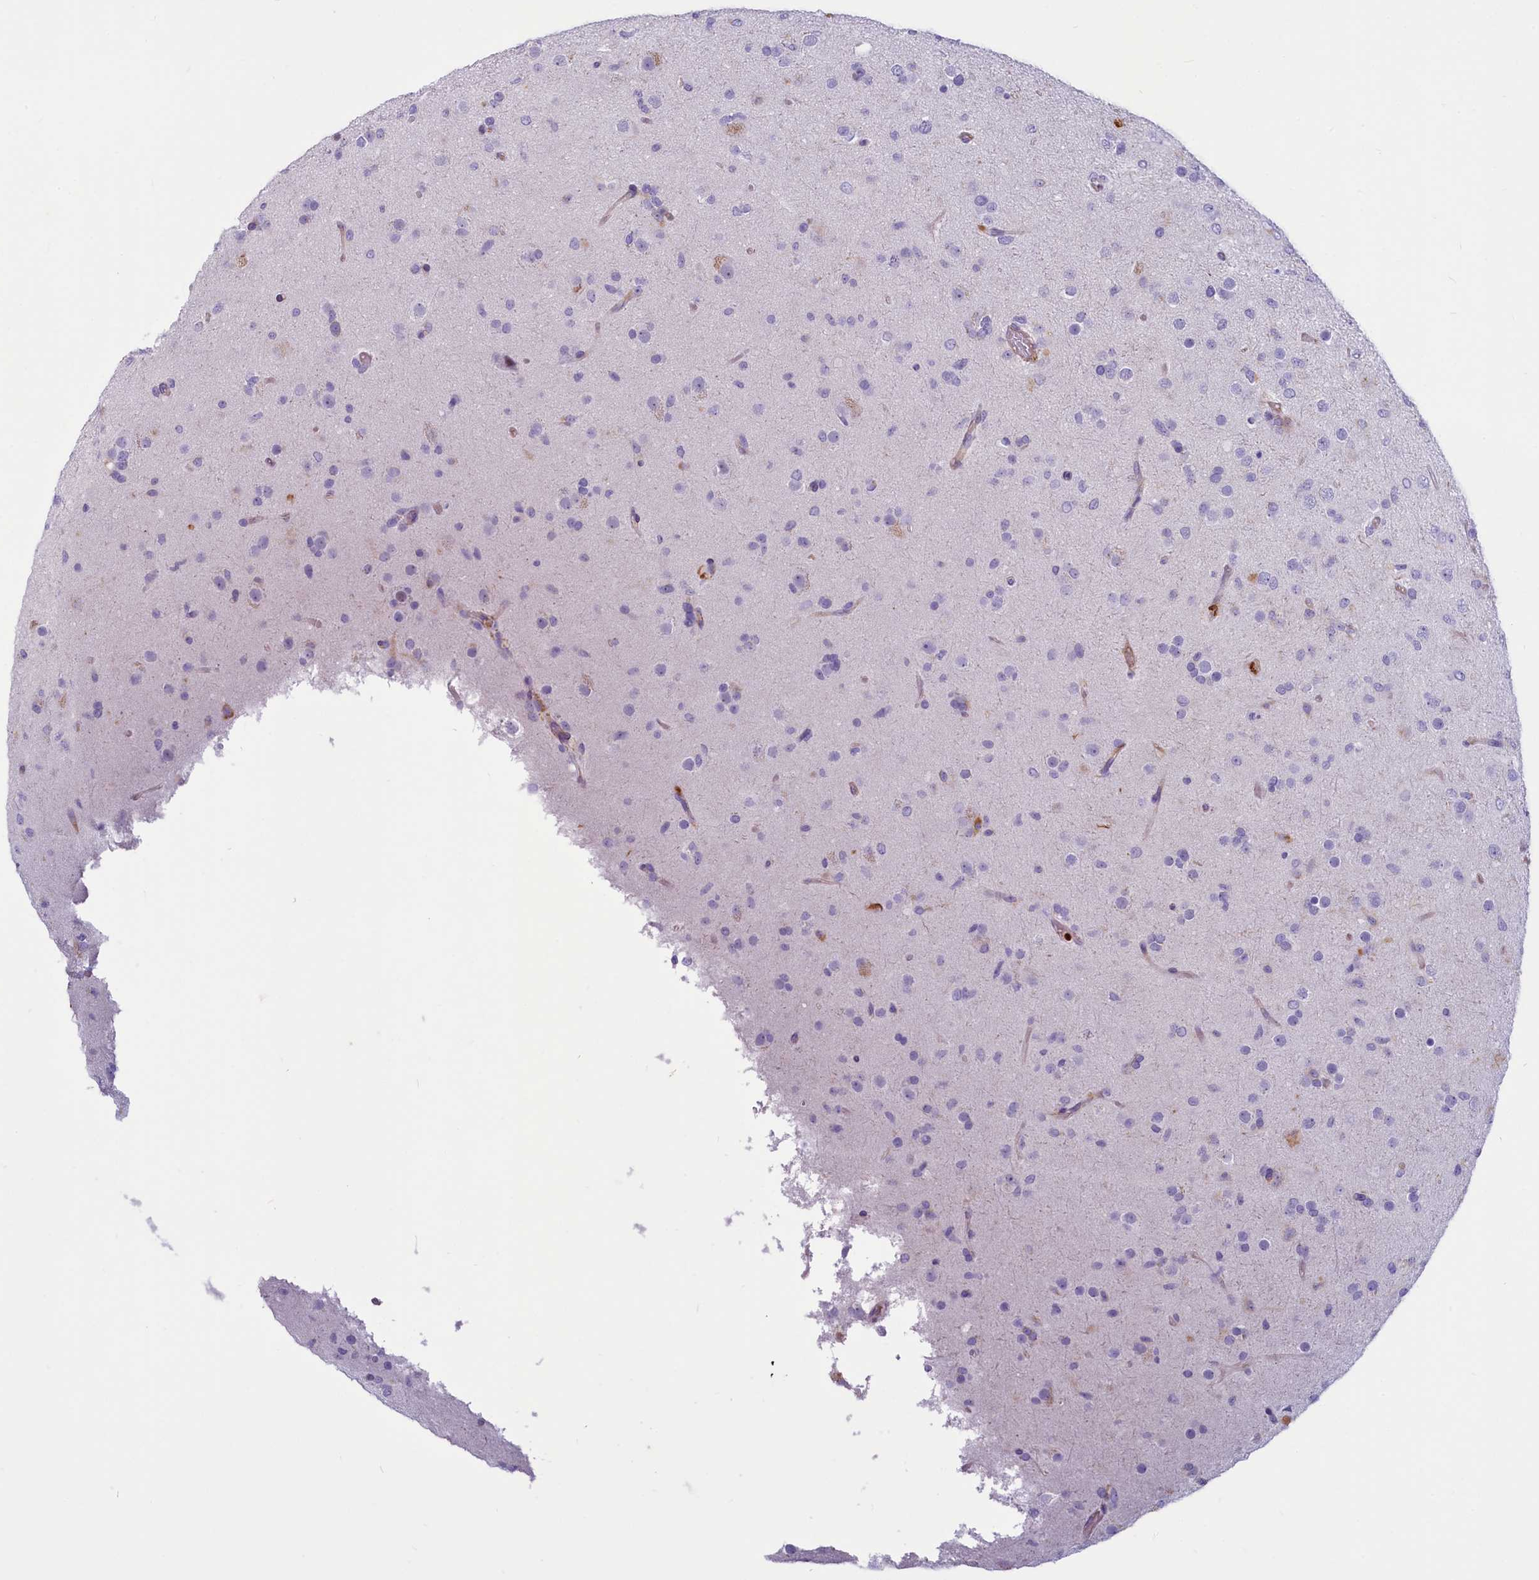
{"staining": {"intensity": "negative", "quantity": "none", "location": "none"}, "tissue": "glioma", "cell_type": "Tumor cells", "image_type": "cancer", "snomed": [{"axis": "morphology", "description": "Glioma, malignant, Low grade"}, {"axis": "topography", "description": "Brain"}], "caption": "Tumor cells show no significant positivity in glioma.", "gene": "PROCR", "patient": {"sex": "male", "age": 65}}